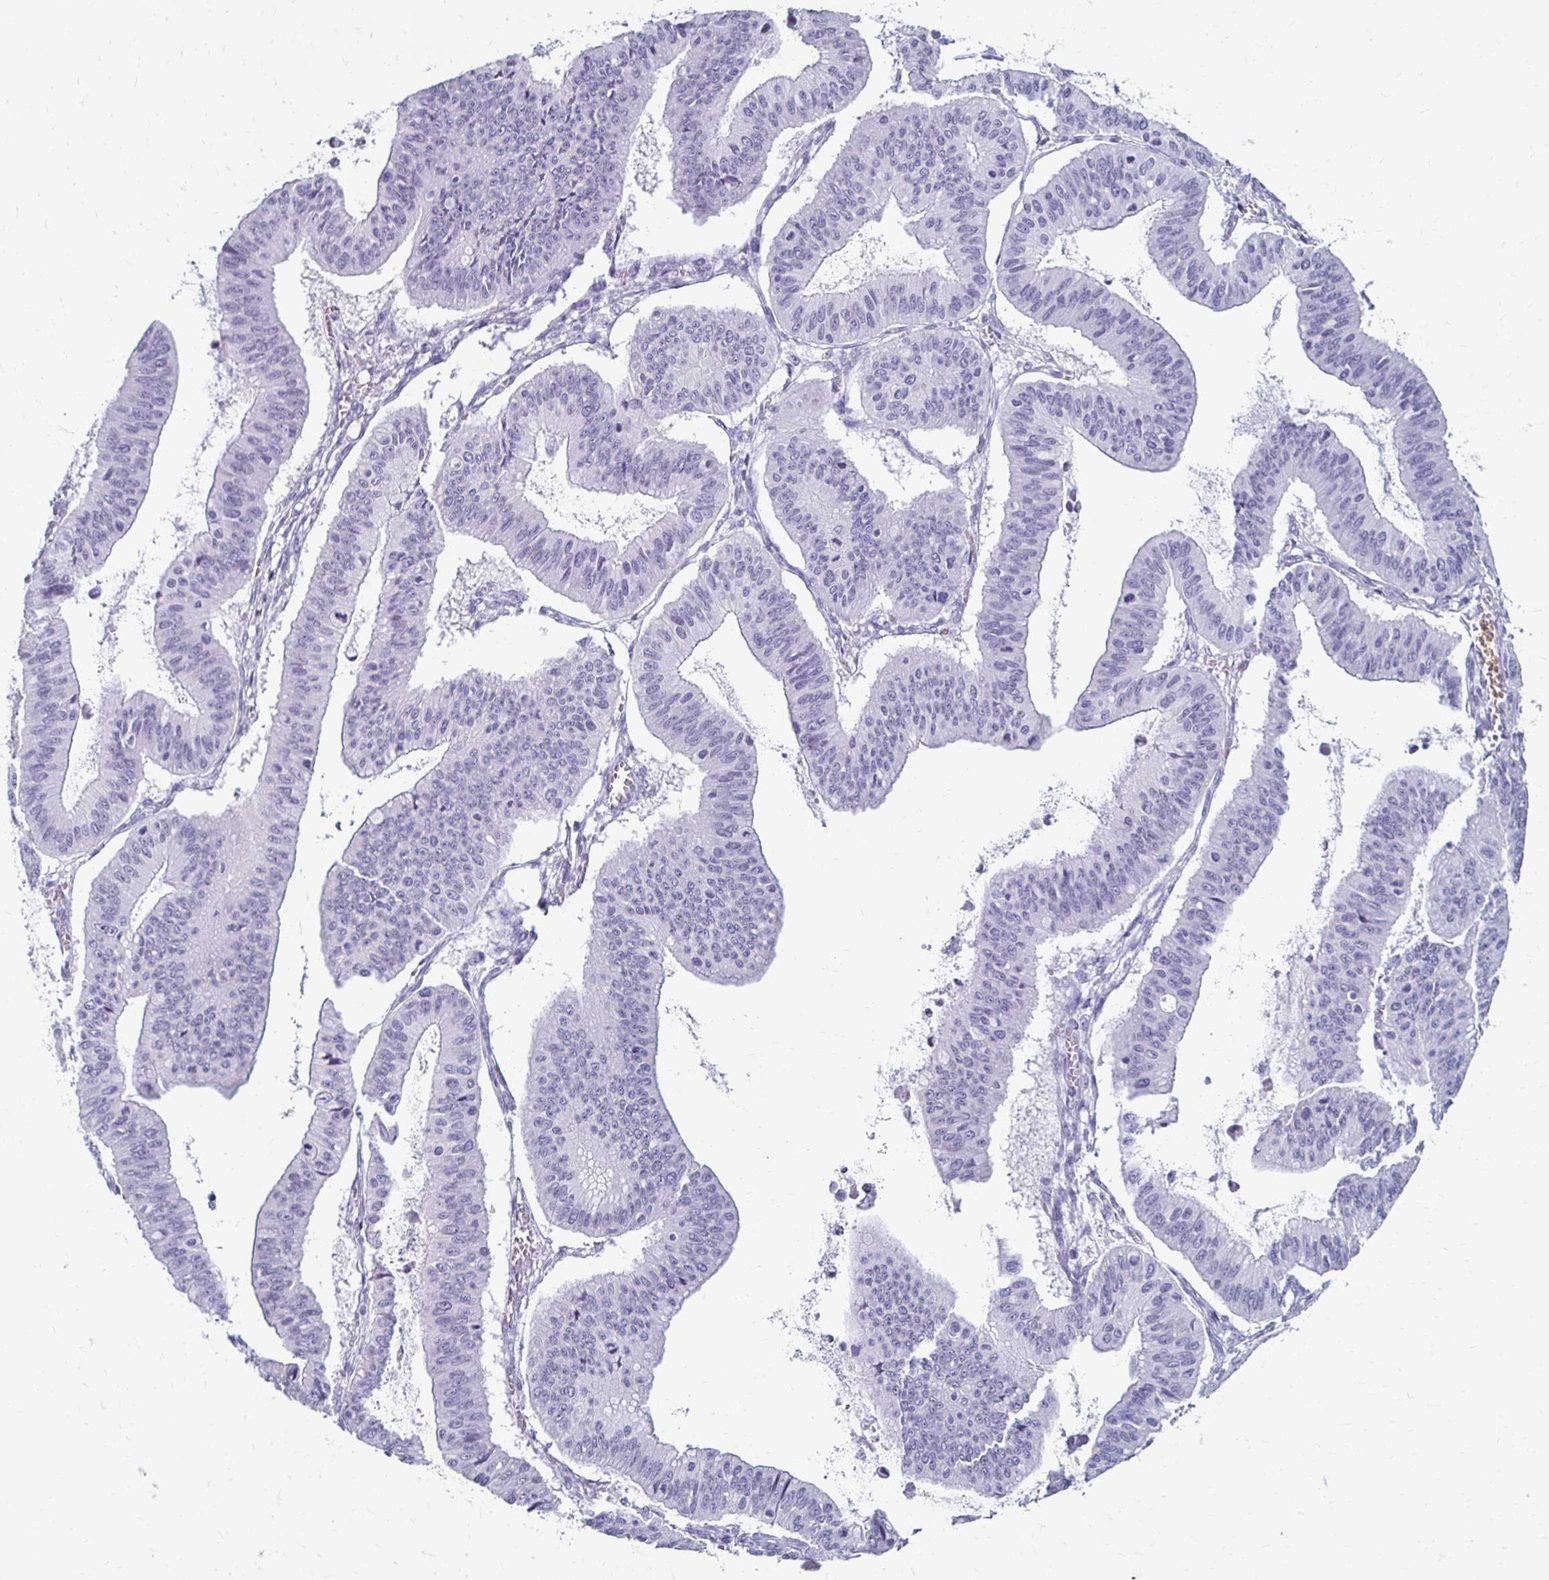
{"staining": {"intensity": "negative", "quantity": "none", "location": "none"}, "tissue": "ovarian cancer", "cell_type": "Tumor cells", "image_type": "cancer", "snomed": [{"axis": "morphology", "description": "Cystadenocarcinoma, mucinous, NOS"}, {"axis": "topography", "description": "Ovary"}], "caption": "This is an IHC micrograph of mucinous cystadenocarcinoma (ovarian). There is no staining in tumor cells.", "gene": "TOMM34", "patient": {"sex": "female", "age": 72}}